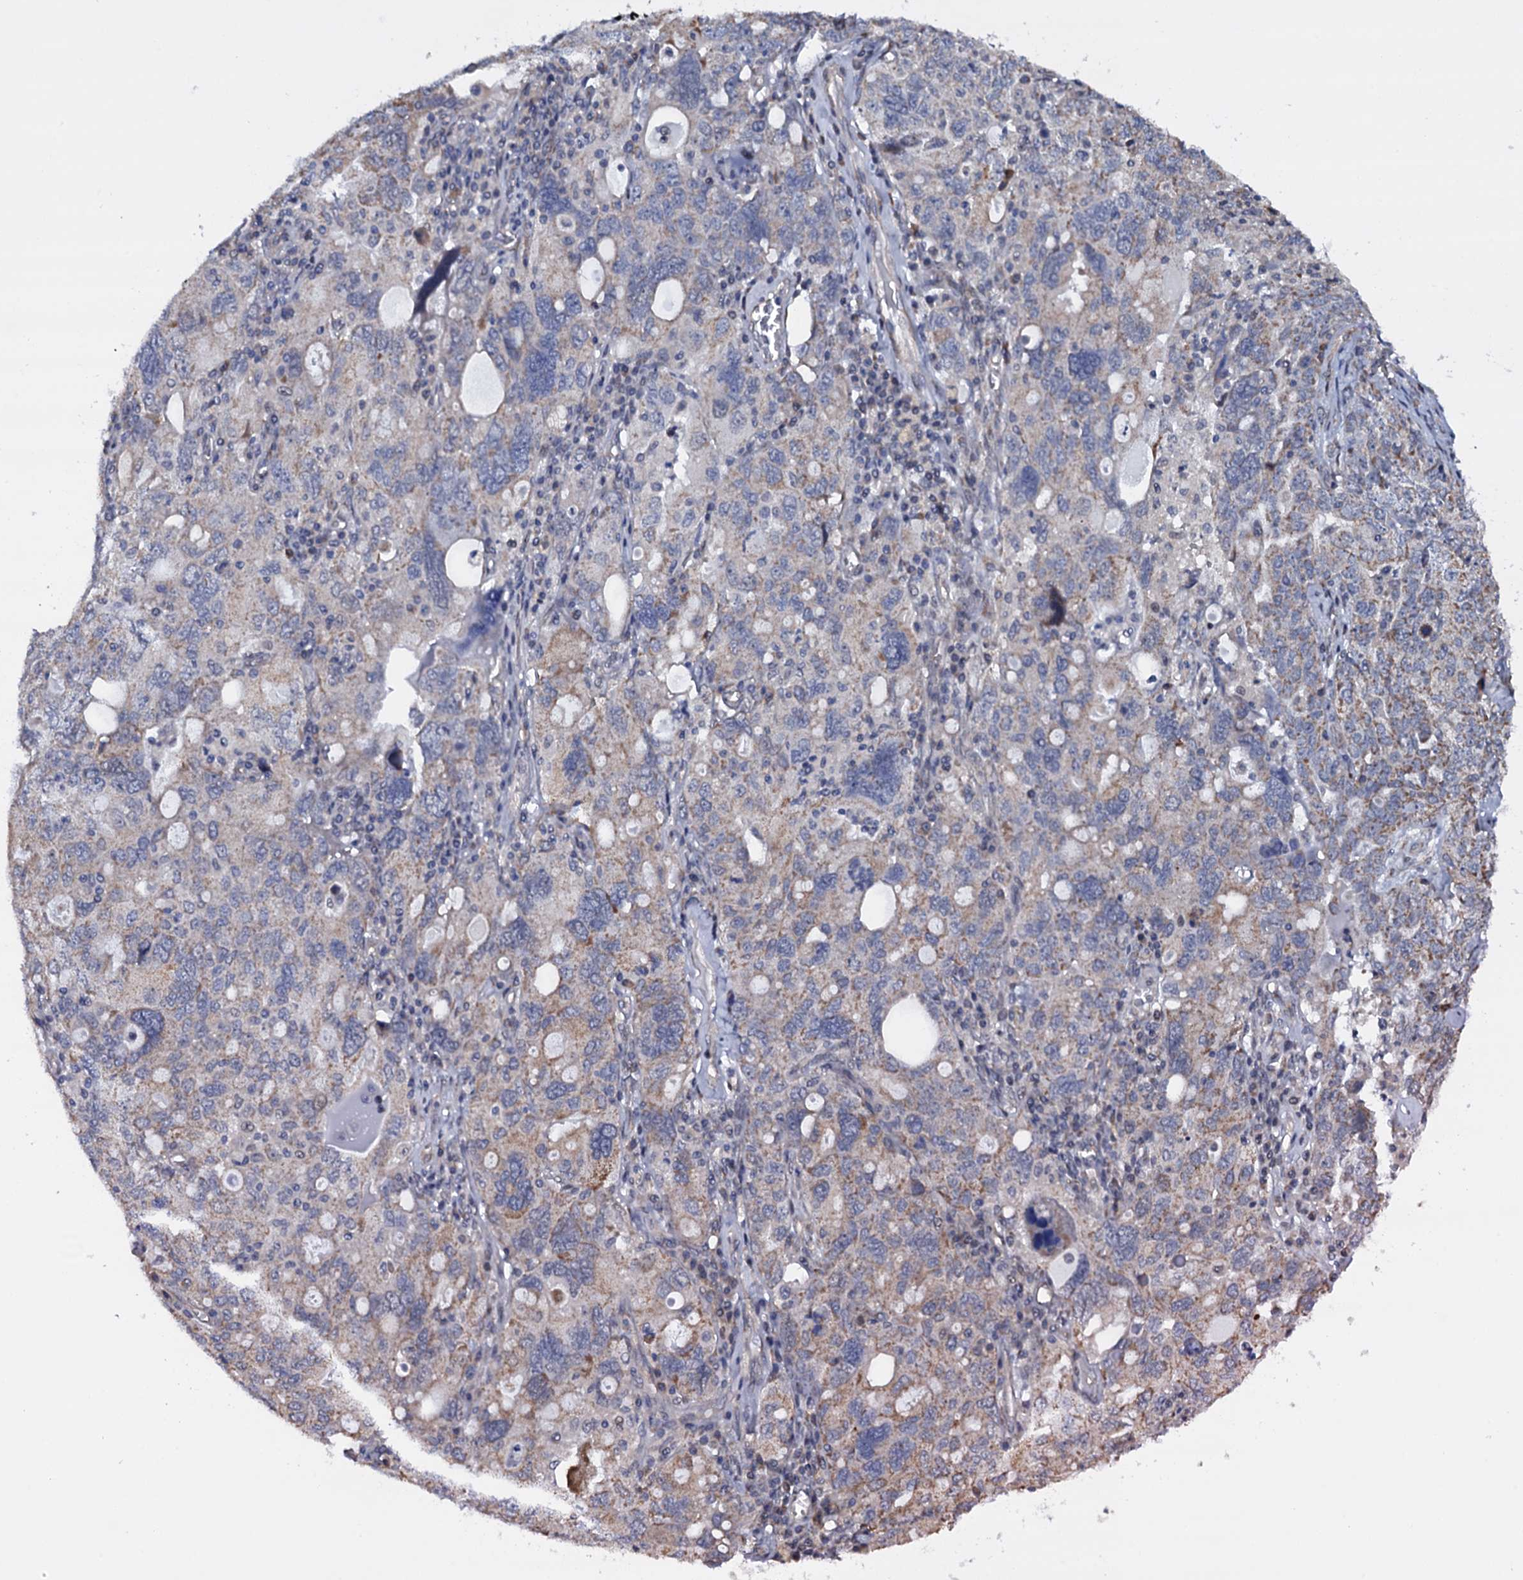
{"staining": {"intensity": "weak", "quantity": "25%-75%", "location": "cytoplasmic/membranous"}, "tissue": "ovarian cancer", "cell_type": "Tumor cells", "image_type": "cancer", "snomed": [{"axis": "morphology", "description": "Carcinoma, endometroid"}, {"axis": "topography", "description": "Ovary"}], "caption": "Protein expression by immunohistochemistry demonstrates weak cytoplasmic/membranous expression in about 25%-75% of tumor cells in ovarian endometroid carcinoma.", "gene": "GAREM1", "patient": {"sex": "female", "age": 62}}